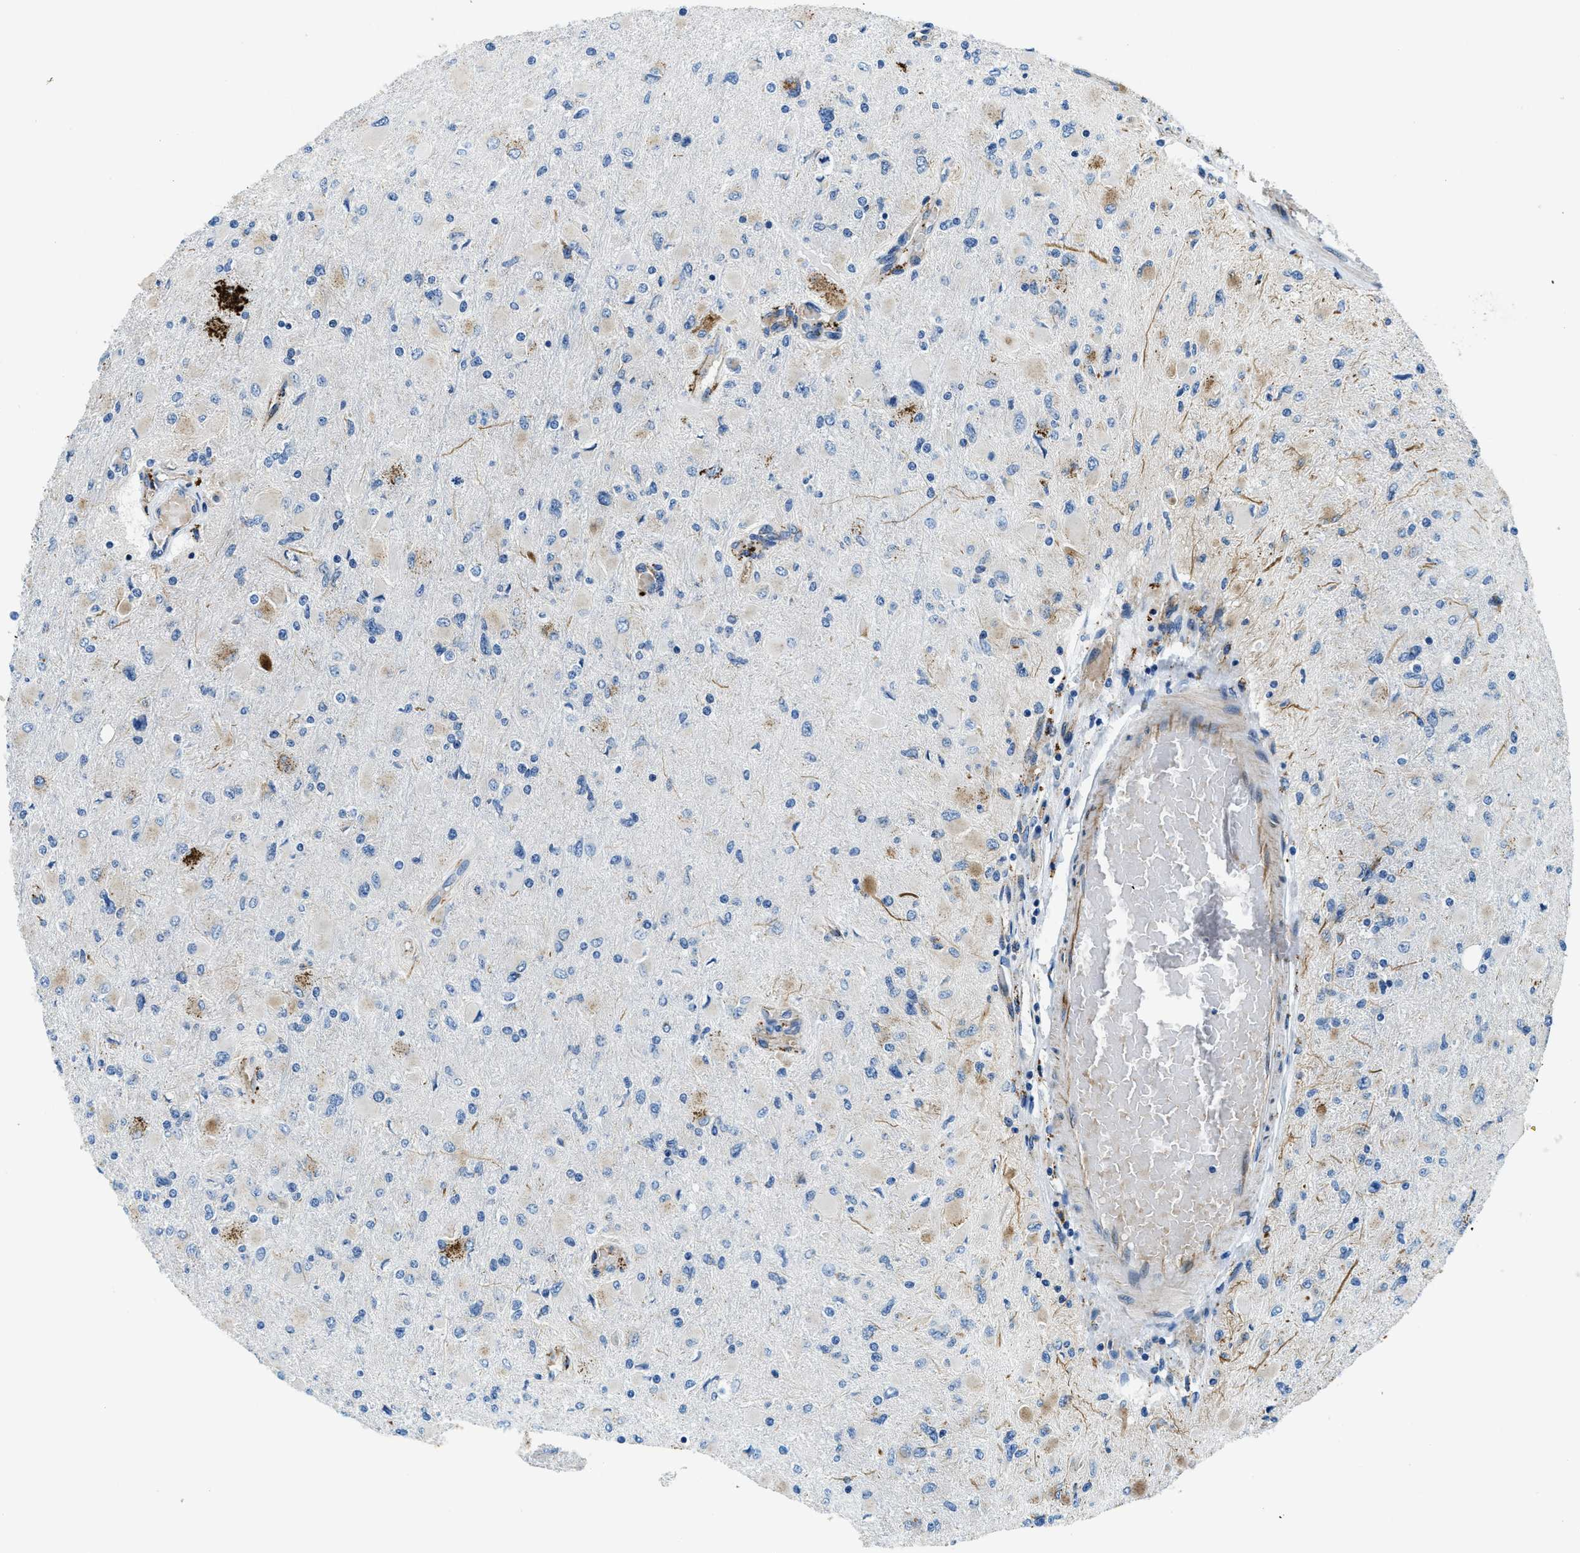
{"staining": {"intensity": "negative", "quantity": "none", "location": "none"}, "tissue": "glioma", "cell_type": "Tumor cells", "image_type": "cancer", "snomed": [{"axis": "morphology", "description": "Glioma, malignant, High grade"}, {"axis": "topography", "description": "Cerebral cortex"}], "caption": "The histopathology image demonstrates no significant positivity in tumor cells of glioma.", "gene": "GNS", "patient": {"sex": "female", "age": 36}}